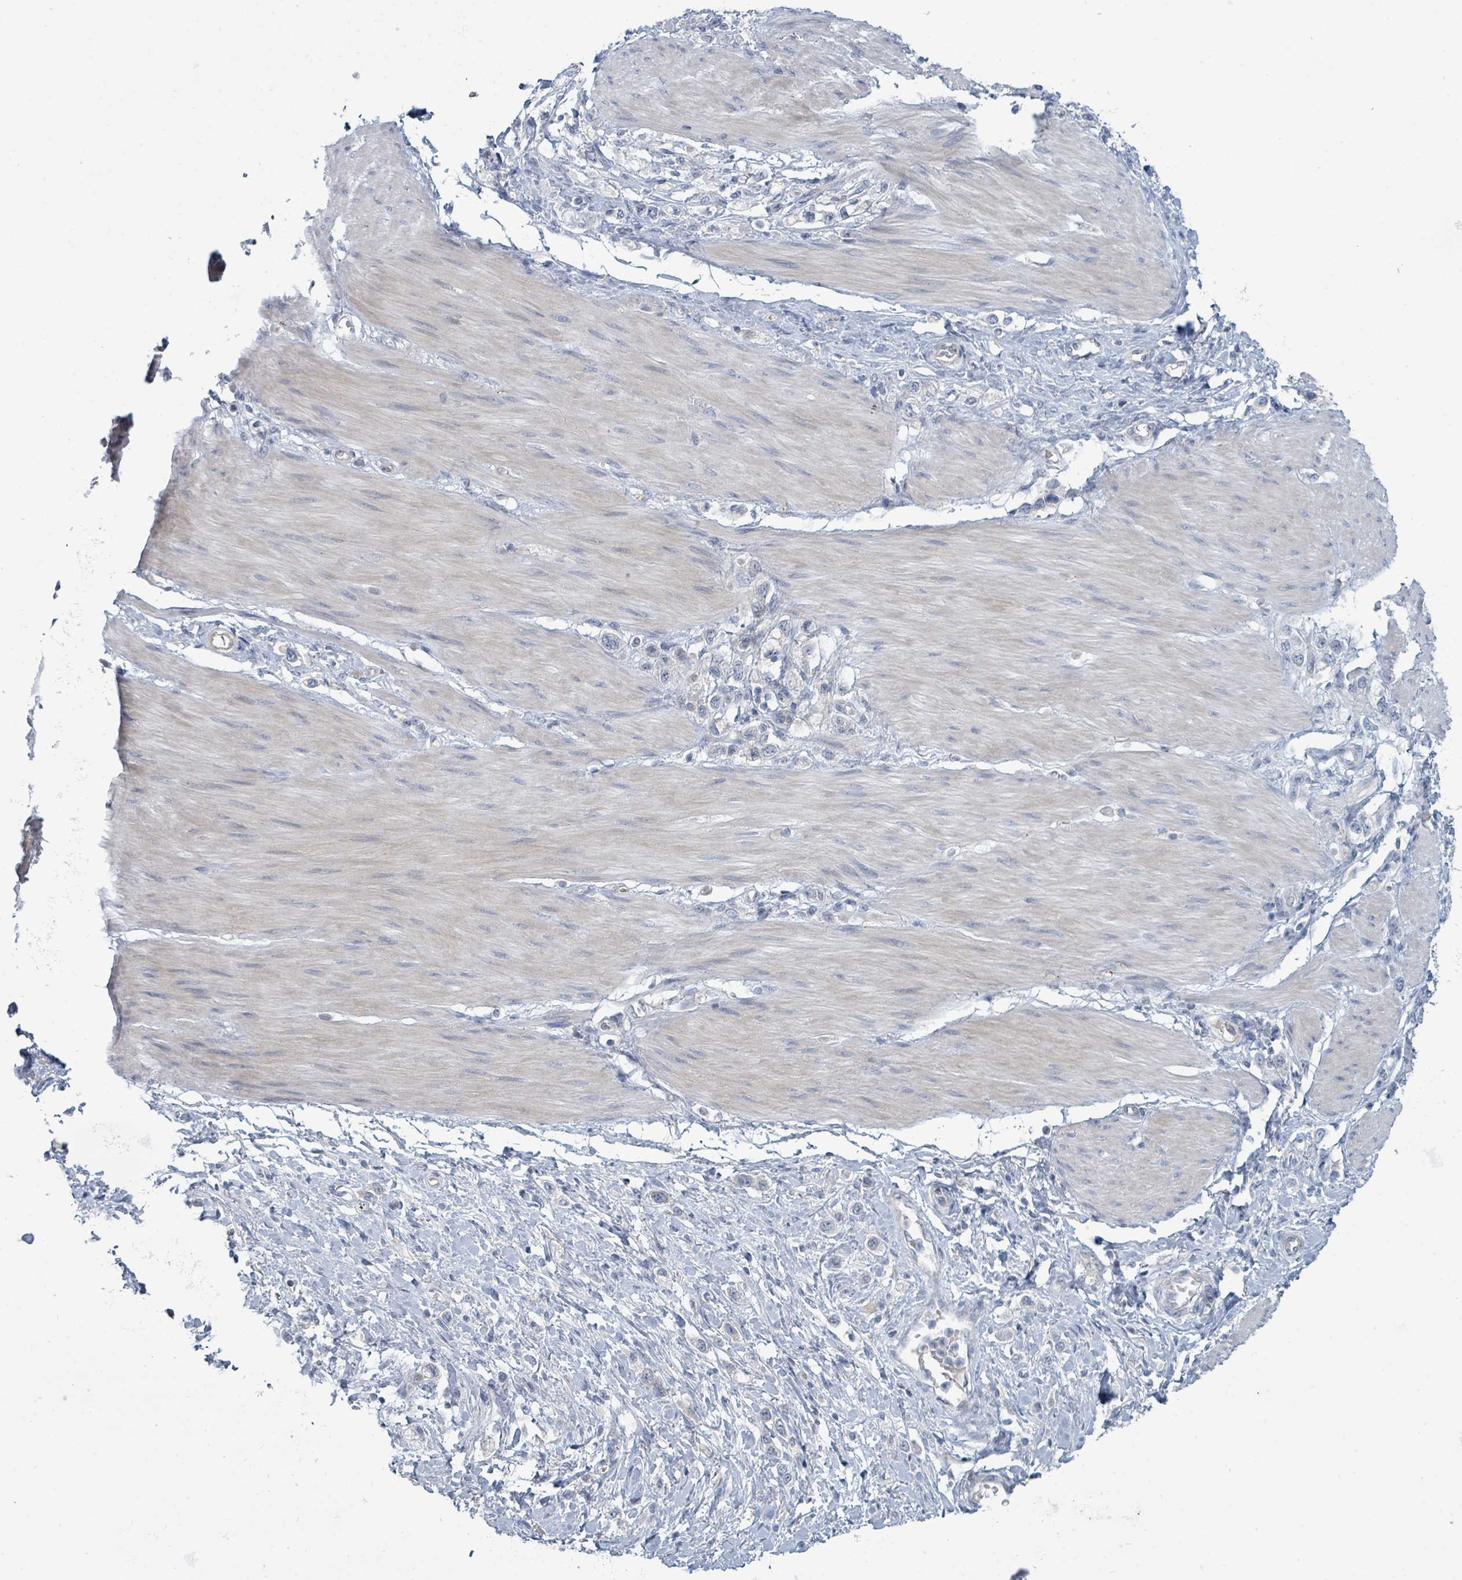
{"staining": {"intensity": "negative", "quantity": "none", "location": "none"}, "tissue": "stomach cancer", "cell_type": "Tumor cells", "image_type": "cancer", "snomed": [{"axis": "morphology", "description": "Adenocarcinoma, NOS"}, {"axis": "topography", "description": "Stomach"}], "caption": "Tumor cells are negative for brown protein staining in stomach cancer.", "gene": "SLC25A45", "patient": {"sex": "female", "age": 65}}